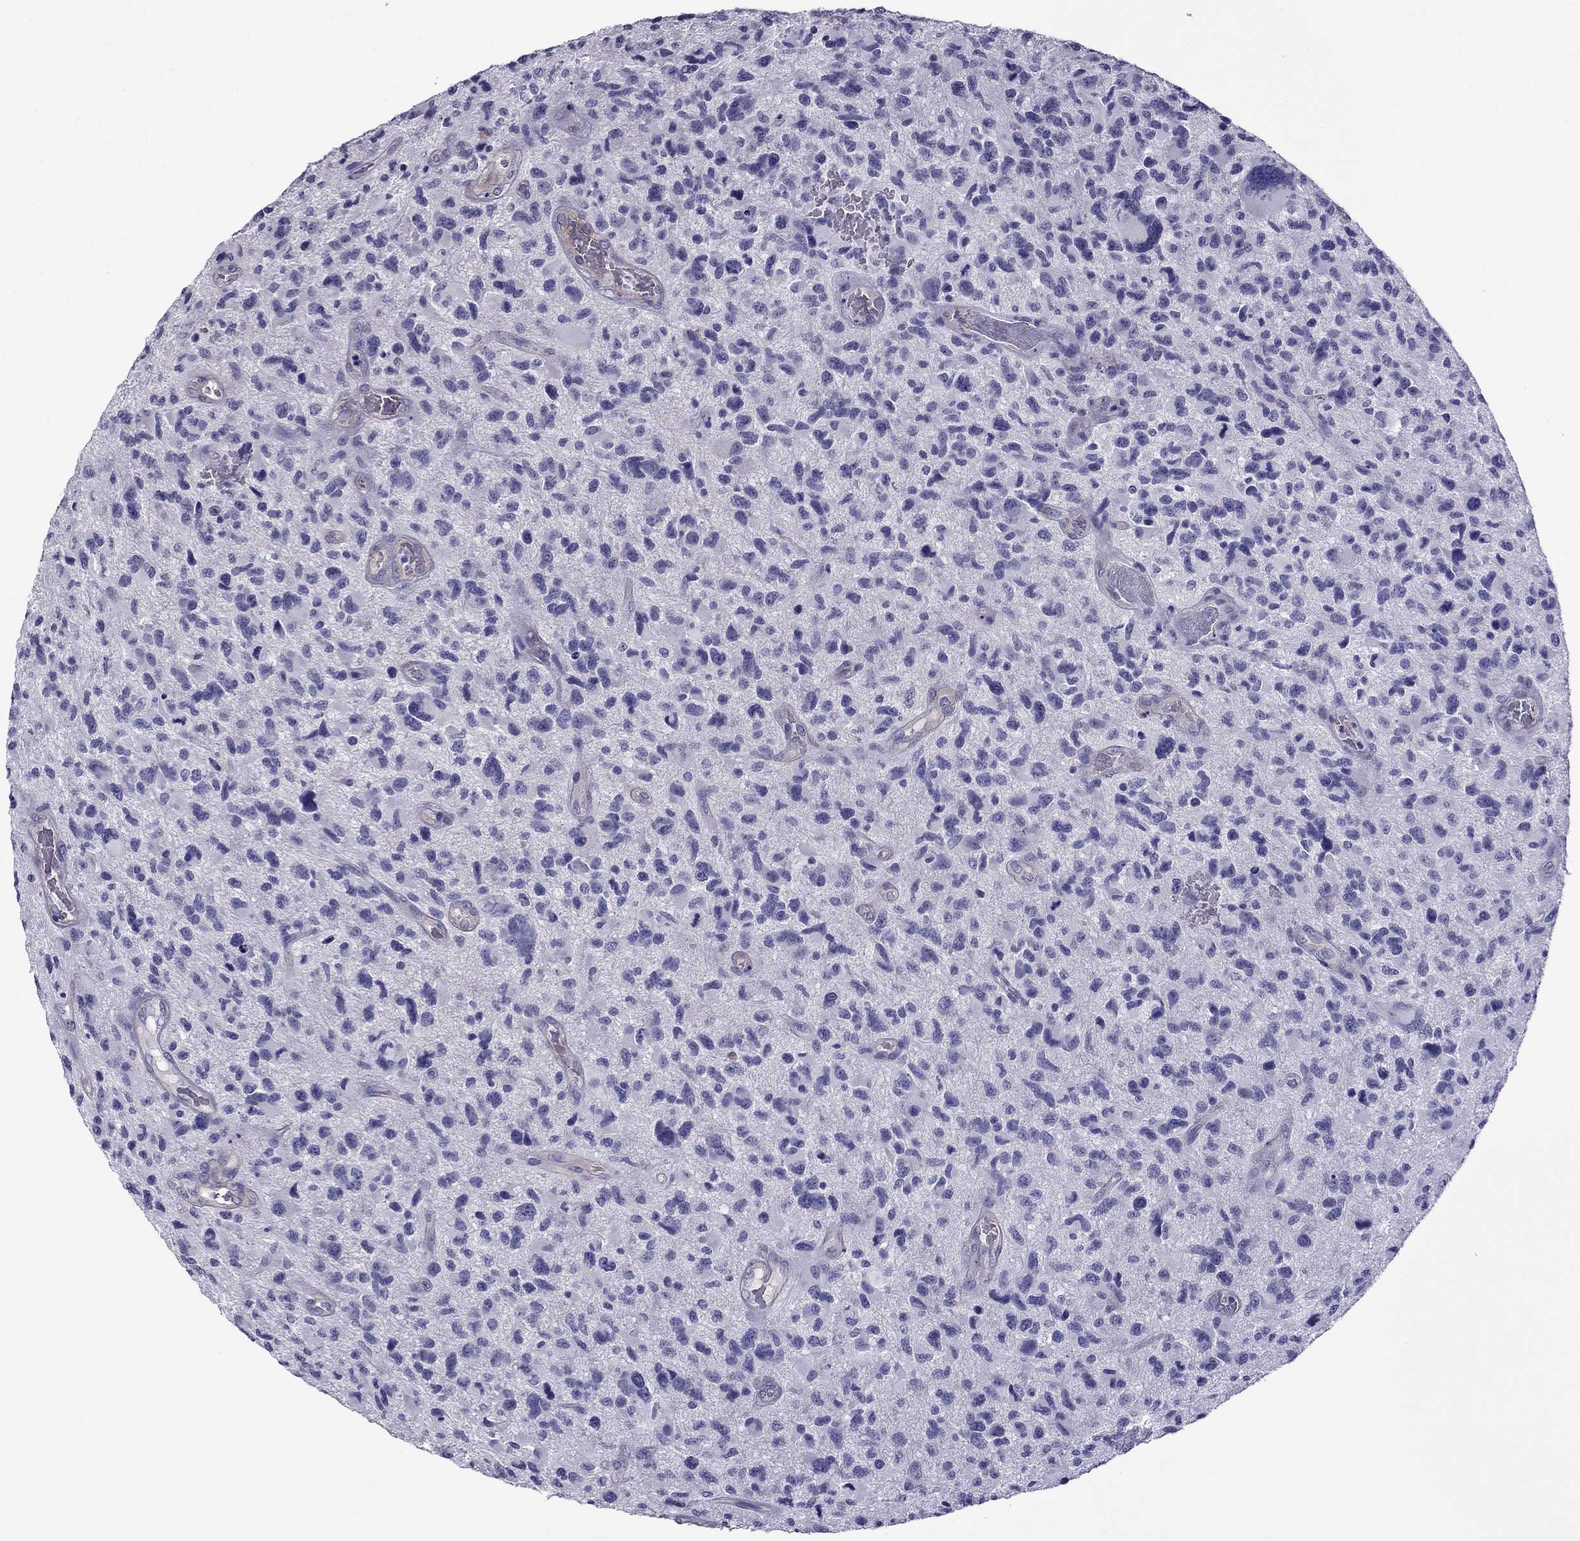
{"staining": {"intensity": "negative", "quantity": "none", "location": "none"}, "tissue": "glioma", "cell_type": "Tumor cells", "image_type": "cancer", "snomed": [{"axis": "morphology", "description": "Glioma, malignant, NOS"}, {"axis": "morphology", "description": "Glioma, malignant, High grade"}, {"axis": "topography", "description": "Brain"}], "caption": "Immunohistochemical staining of human glioma reveals no significant expression in tumor cells. (DAB (3,3'-diaminobenzidine) immunohistochemistry visualized using brightfield microscopy, high magnification).", "gene": "GJA8", "patient": {"sex": "female", "age": 71}}